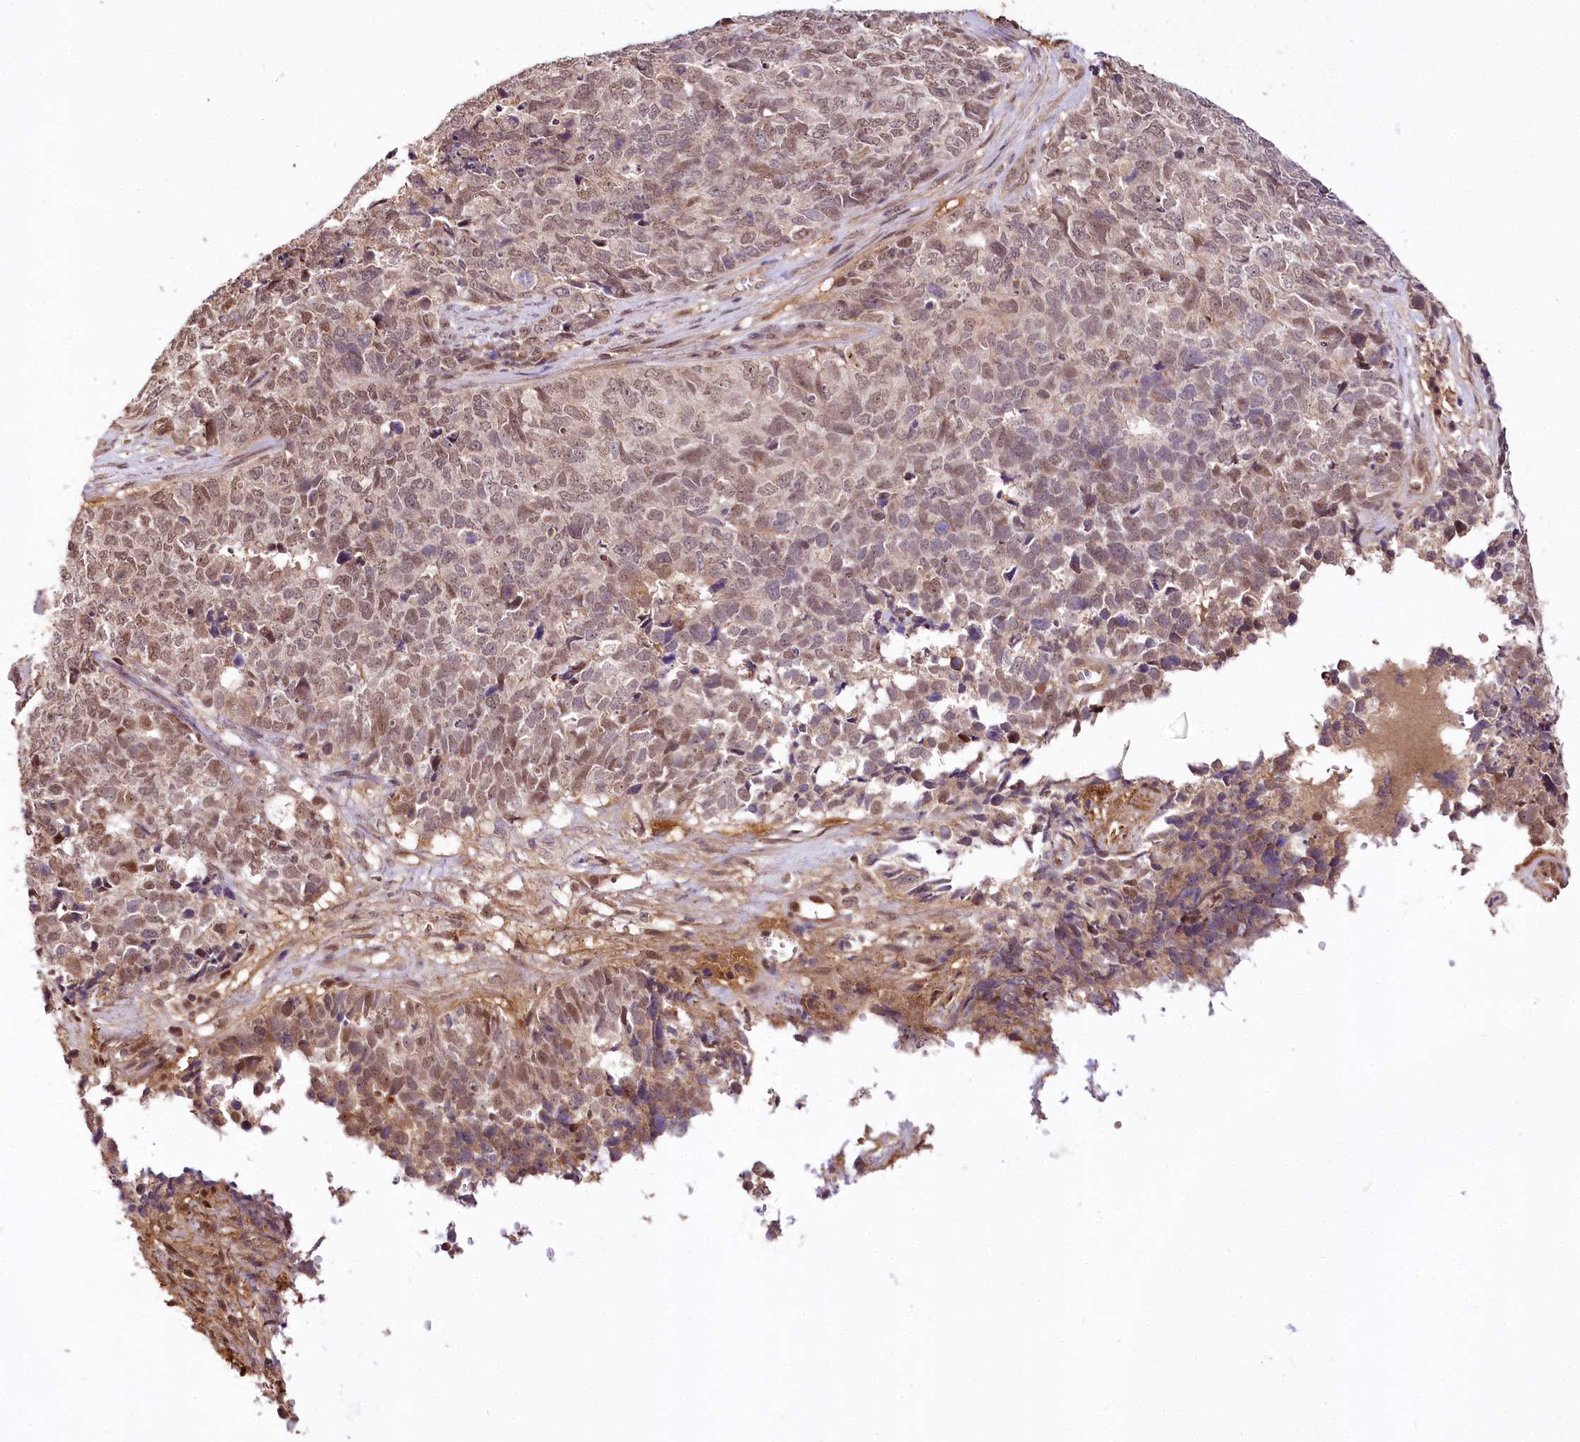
{"staining": {"intensity": "weak", "quantity": ">75%", "location": "nuclear"}, "tissue": "cervical cancer", "cell_type": "Tumor cells", "image_type": "cancer", "snomed": [{"axis": "morphology", "description": "Squamous cell carcinoma, NOS"}, {"axis": "topography", "description": "Cervix"}], "caption": "The photomicrograph shows staining of squamous cell carcinoma (cervical), revealing weak nuclear protein expression (brown color) within tumor cells.", "gene": "GNL3L", "patient": {"sex": "female", "age": 63}}